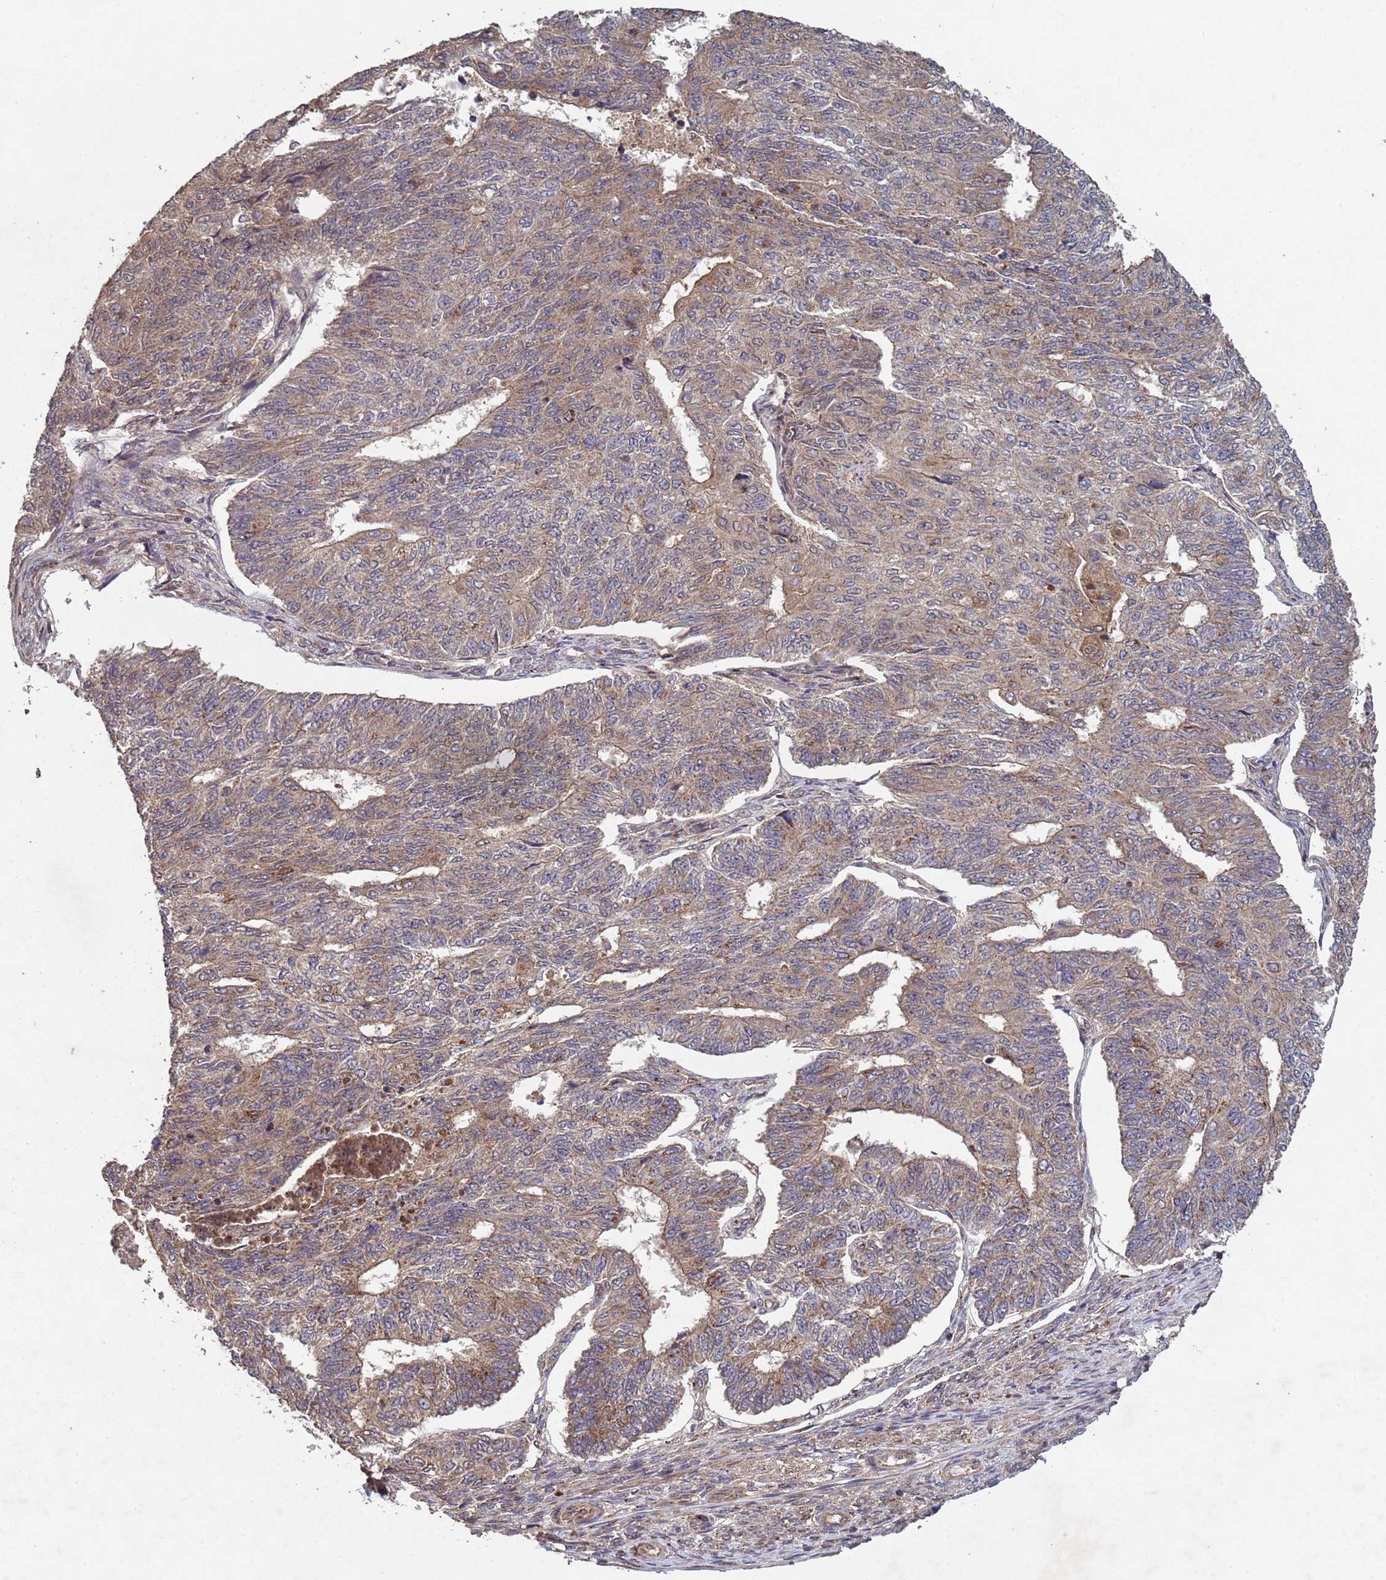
{"staining": {"intensity": "moderate", "quantity": "25%-75%", "location": "cytoplasmic/membranous"}, "tissue": "endometrial cancer", "cell_type": "Tumor cells", "image_type": "cancer", "snomed": [{"axis": "morphology", "description": "Adenocarcinoma, NOS"}, {"axis": "topography", "description": "Endometrium"}], "caption": "Protein staining displays moderate cytoplasmic/membranous expression in approximately 25%-75% of tumor cells in endometrial adenocarcinoma.", "gene": "FASTKD1", "patient": {"sex": "female", "age": 32}}